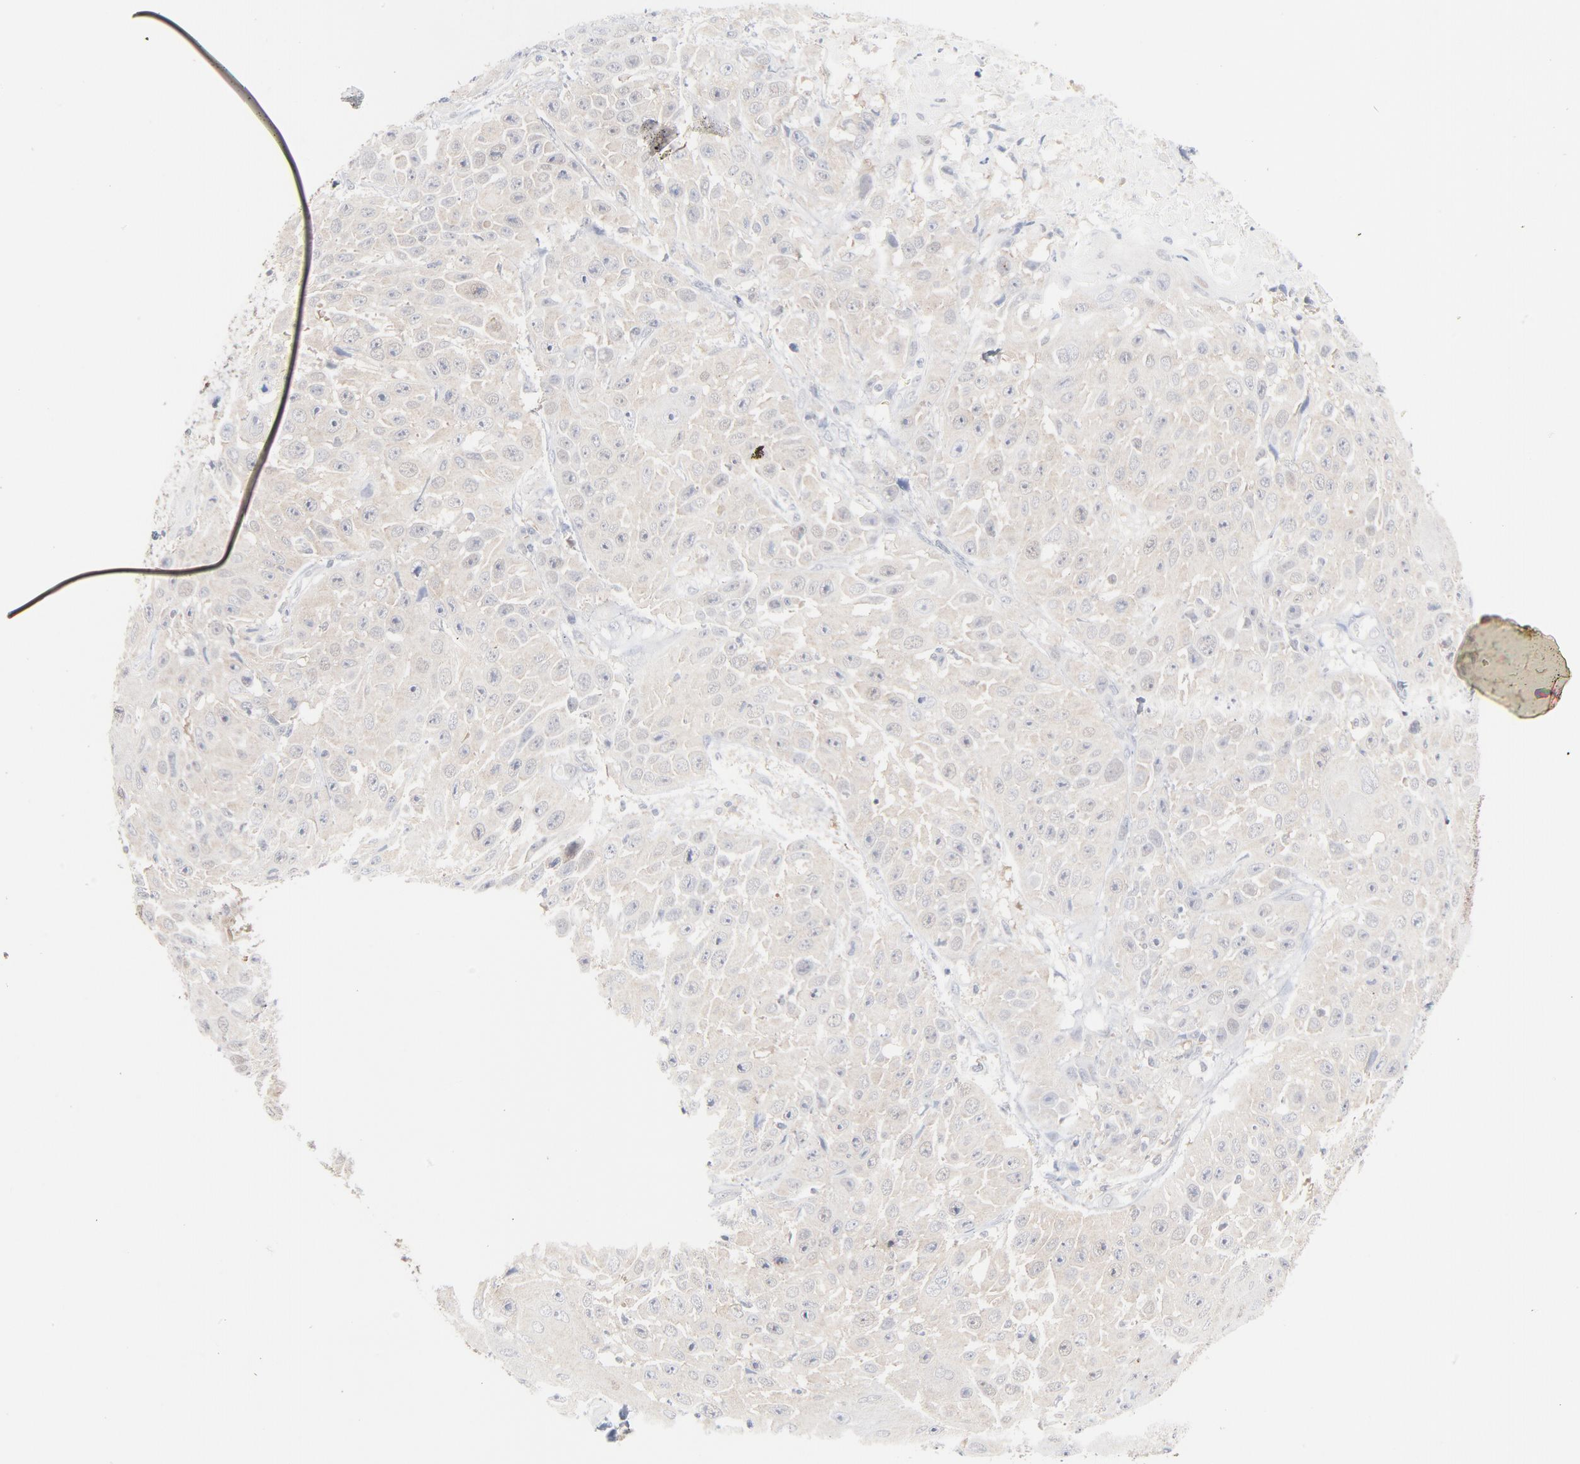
{"staining": {"intensity": "negative", "quantity": "none", "location": "none"}, "tissue": "cervical cancer", "cell_type": "Tumor cells", "image_type": "cancer", "snomed": [{"axis": "morphology", "description": "Squamous cell carcinoma, NOS"}, {"axis": "topography", "description": "Cervix"}], "caption": "Tumor cells are negative for brown protein staining in cervical squamous cell carcinoma.", "gene": "UBL4A", "patient": {"sex": "female", "age": 39}}